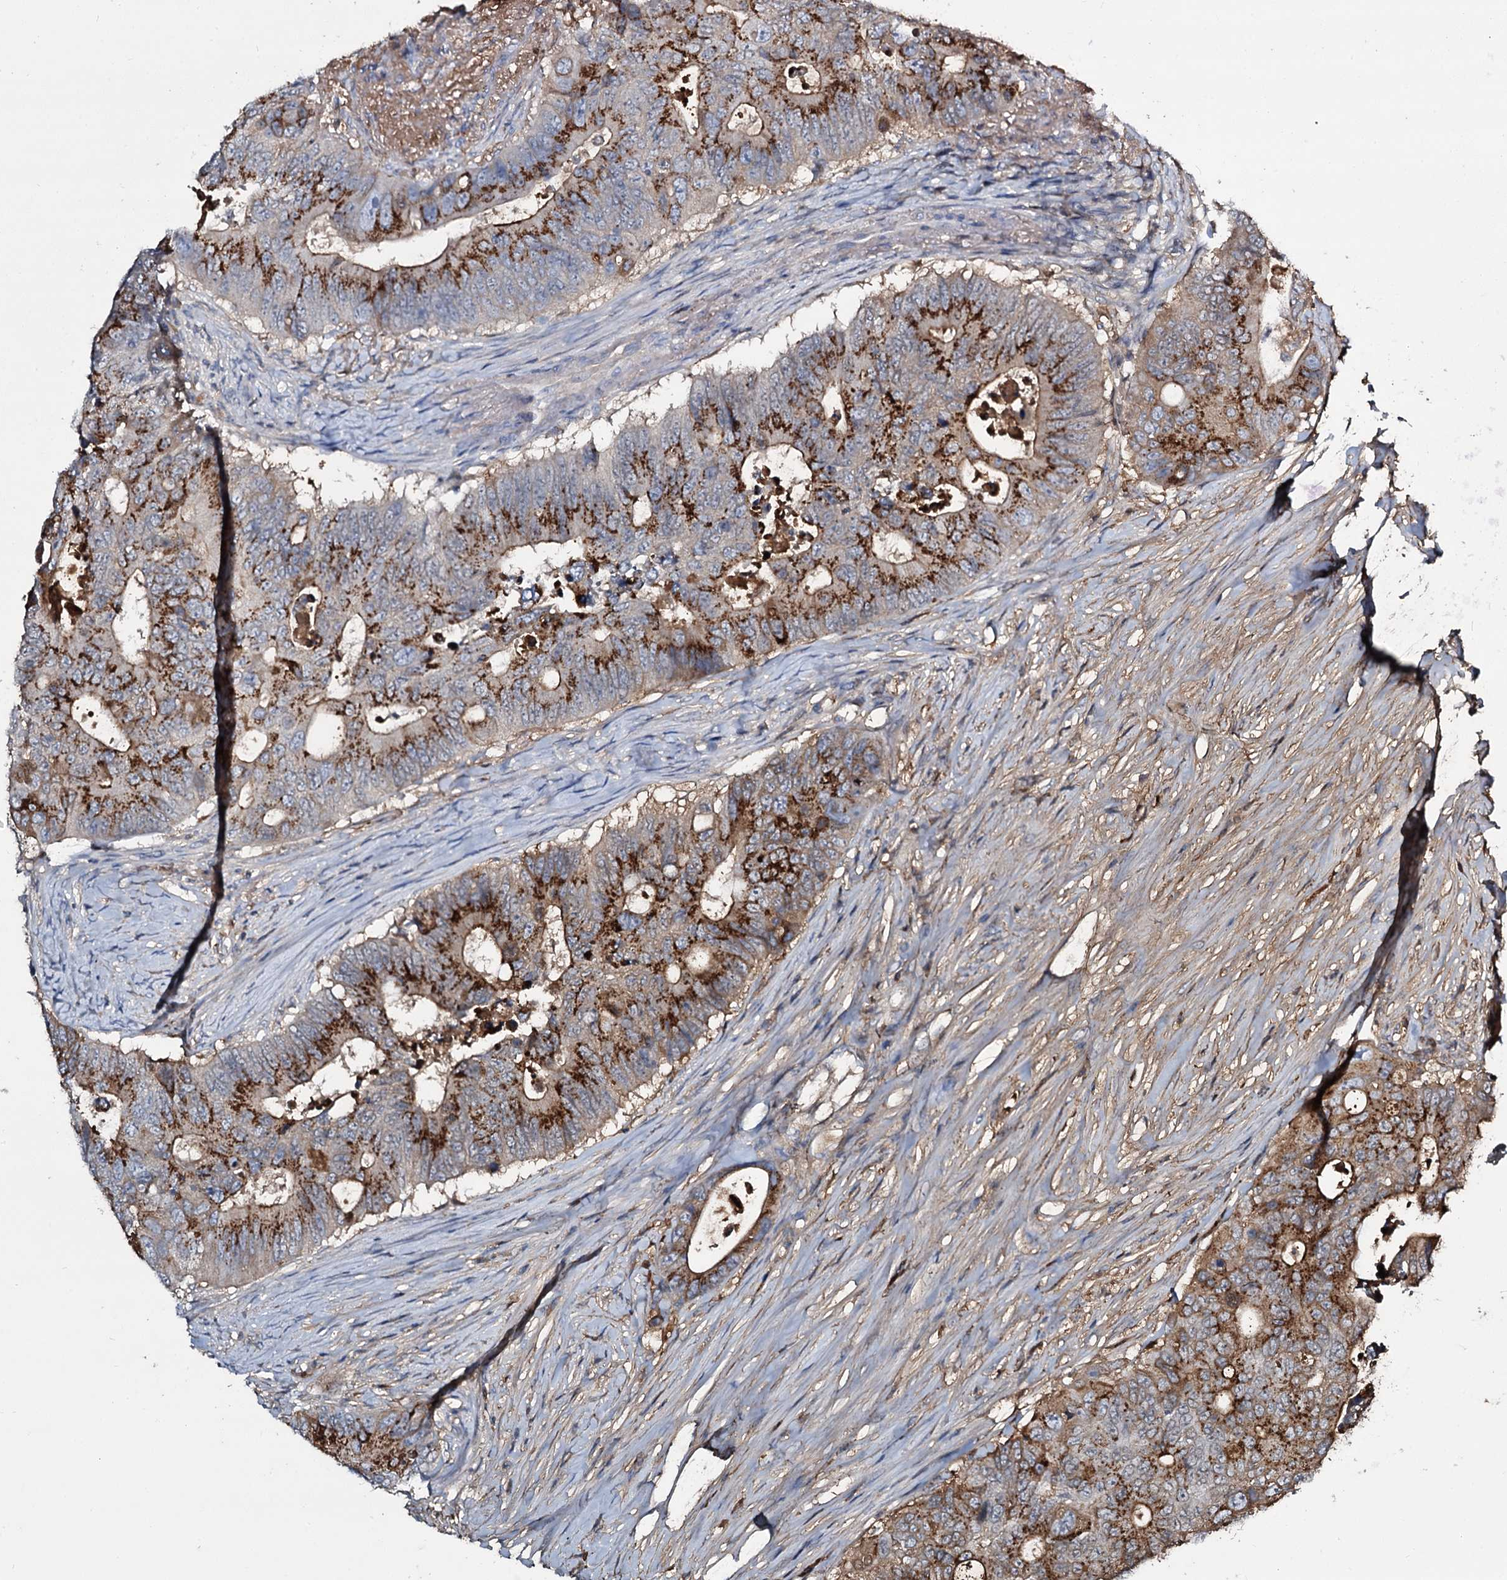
{"staining": {"intensity": "strong", "quantity": ">75%", "location": "cytoplasmic/membranous"}, "tissue": "colorectal cancer", "cell_type": "Tumor cells", "image_type": "cancer", "snomed": [{"axis": "morphology", "description": "Adenocarcinoma, NOS"}, {"axis": "topography", "description": "Colon"}], "caption": "High-power microscopy captured an IHC micrograph of colorectal cancer, revealing strong cytoplasmic/membranous expression in approximately >75% of tumor cells.", "gene": "EDN1", "patient": {"sex": "male", "age": 71}}